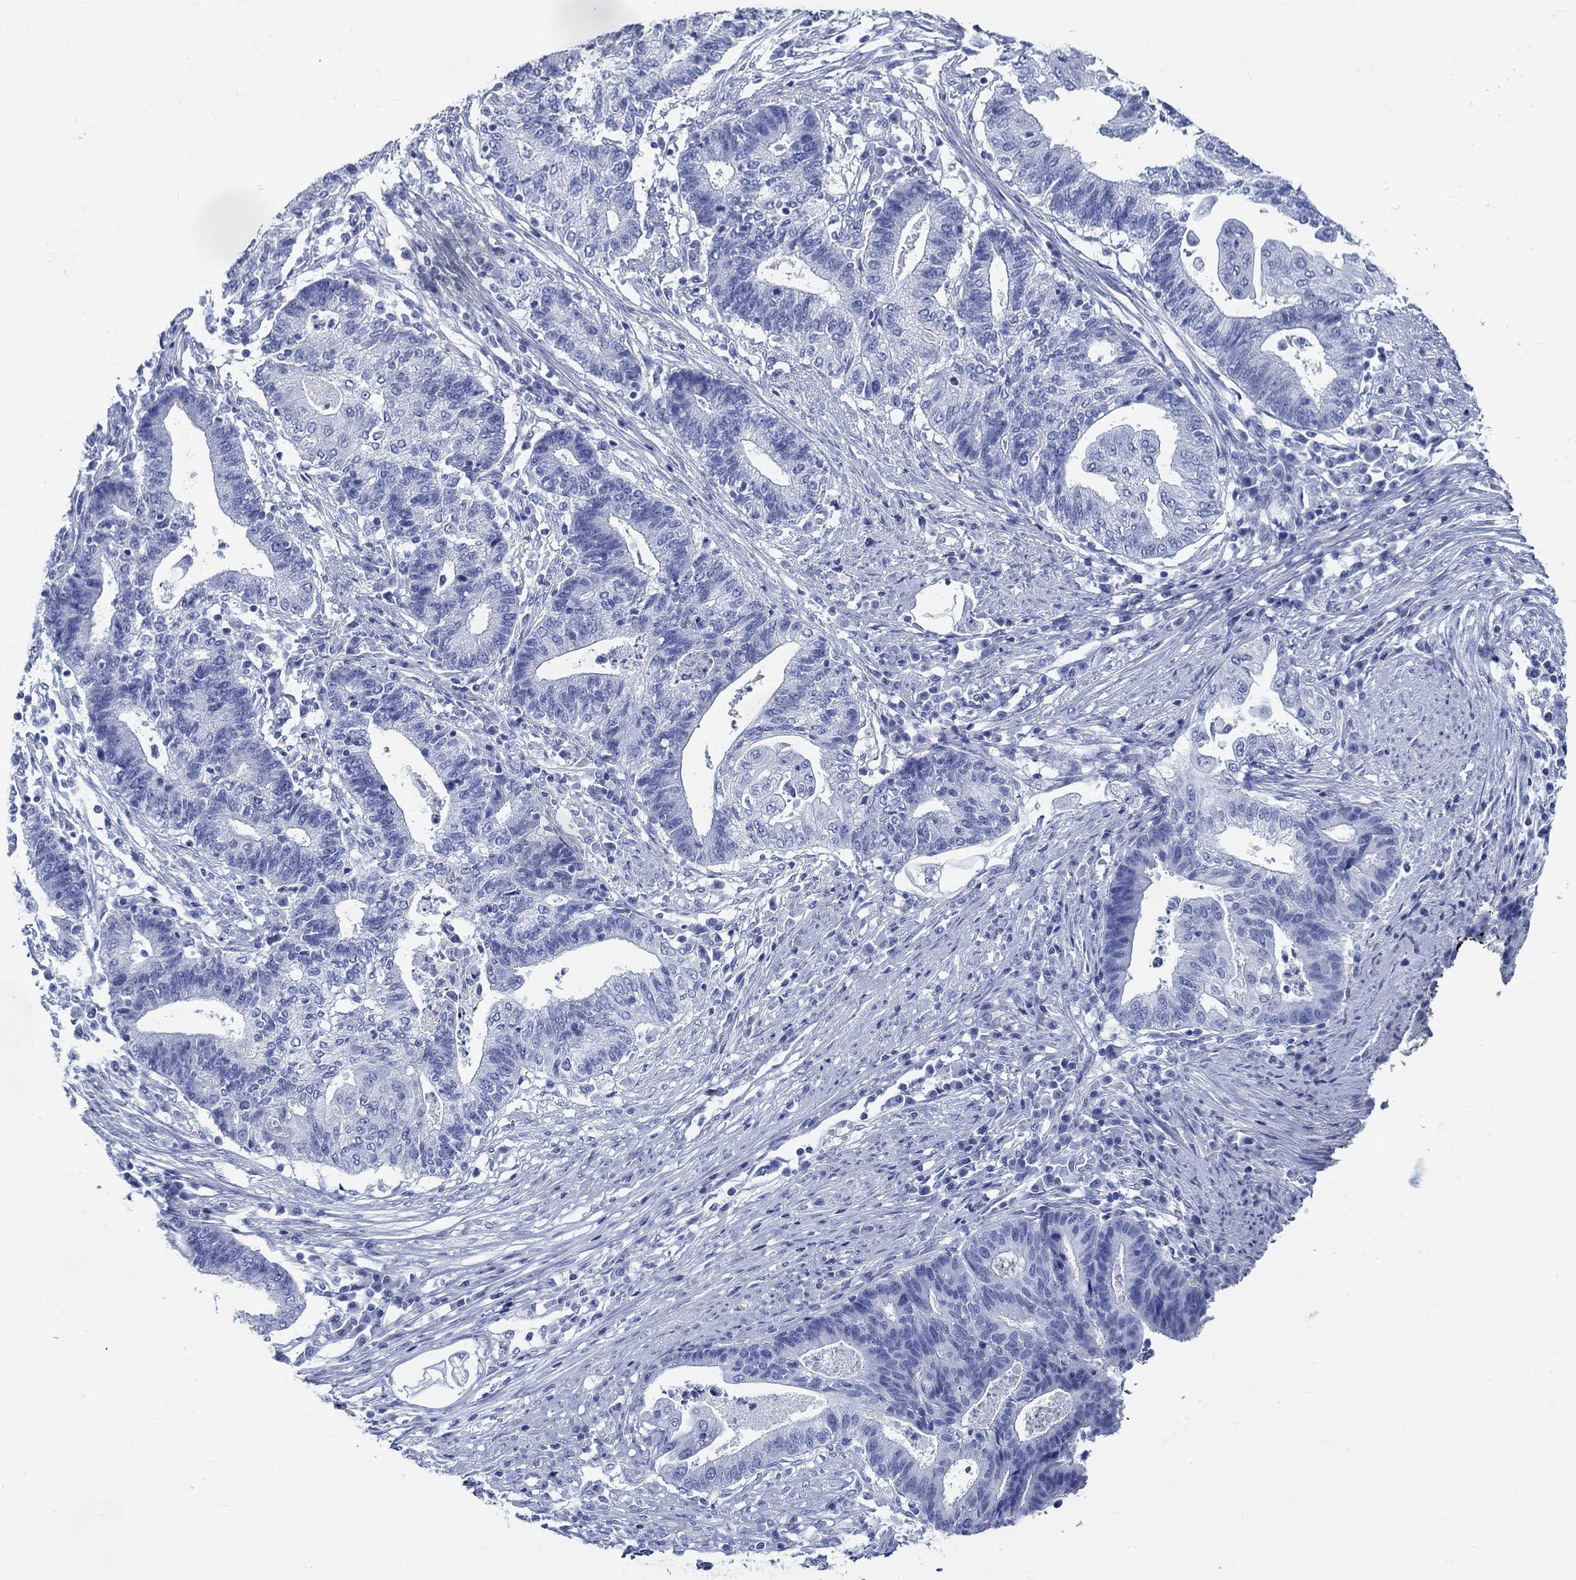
{"staining": {"intensity": "negative", "quantity": "none", "location": "none"}, "tissue": "endometrial cancer", "cell_type": "Tumor cells", "image_type": "cancer", "snomed": [{"axis": "morphology", "description": "Adenocarcinoma, NOS"}, {"axis": "topography", "description": "Uterus"}, {"axis": "topography", "description": "Endometrium"}], "caption": "Tumor cells are negative for protein expression in human endometrial cancer (adenocarcinoma). (DAB (3,3'-diaminobenzidine) immunohistochemistry, high magnification).", "gene": "FBXO2", "patient": {"sex": "female", "age": 54}}